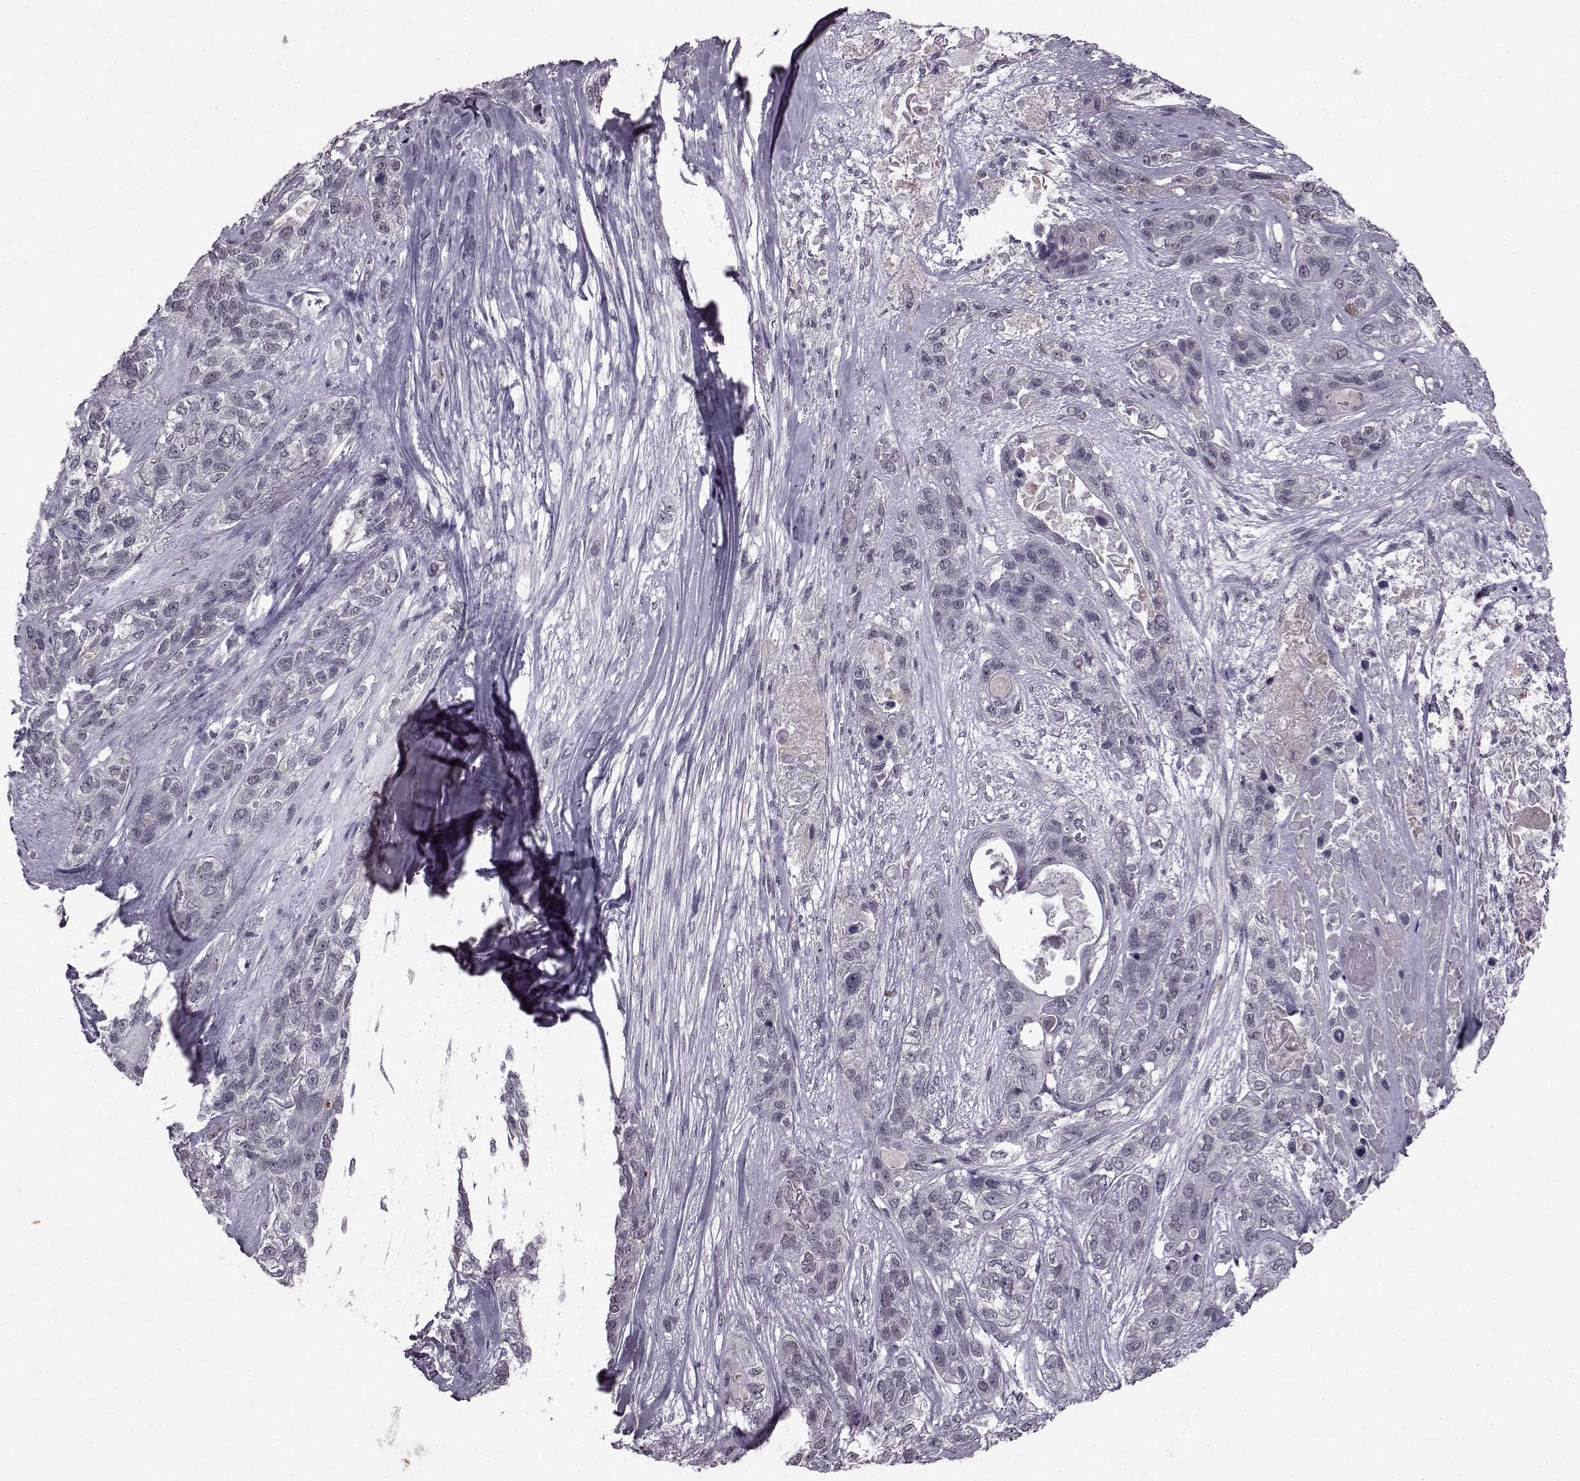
{"staining": {"intensity": "negative", "quantity": "none", "location": "none"}, "tissue": "lung cancer", "cell_type": "Tumor cells", "image_type": "cancer", "snomed": [{"axis": "morphology", "description": "Squamous cell carcinoma, NOS"}, {"axis": "topography", "description": "Lung"}], "caption": "Immunohistochemistry (IHC) image of neoplastic tissue: lung cancer (squamous cell carcinoma) stained with DAB displays no significant protein expression in tumor cells.", "gene": "SLC28A2", "patient": {"sex": "female", "age": 70}}